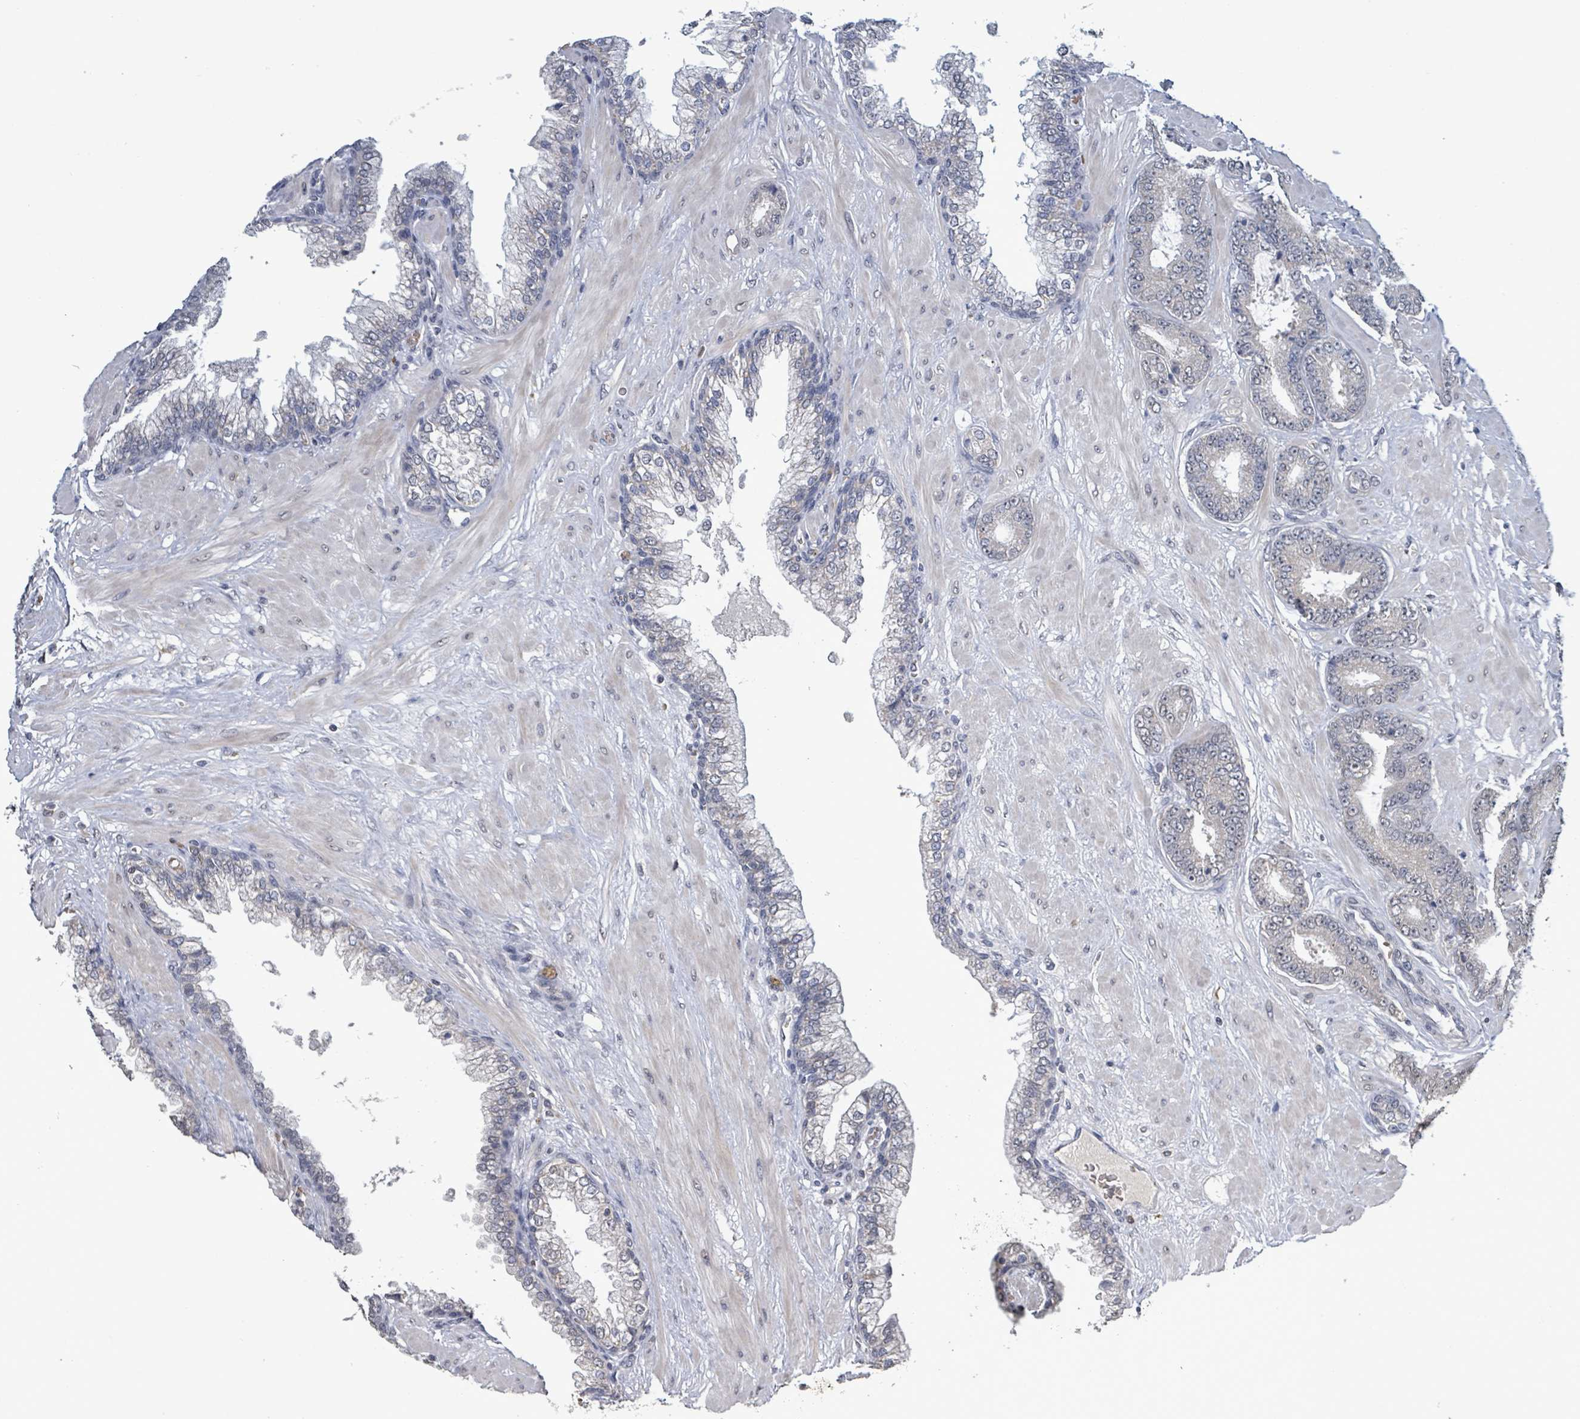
{"staining": {"intensity": "negative", "quantity": "none", "location": "none"}, "tissue": "prostate cancer", "cell_type": "Tumor cells", "image_type": "cancer", "snomed": [{"axis": "morphology", "description": "Adenocarcinoma, Low grade"}, {"axis": "topography", "description": "Prostate"}], "caption": "Tumor cells show no significant staining in prostate cancer (low-grade adenocarcinoma).", "gene": "SEBOX", "patient": {"sex": "male", "age": 57}}